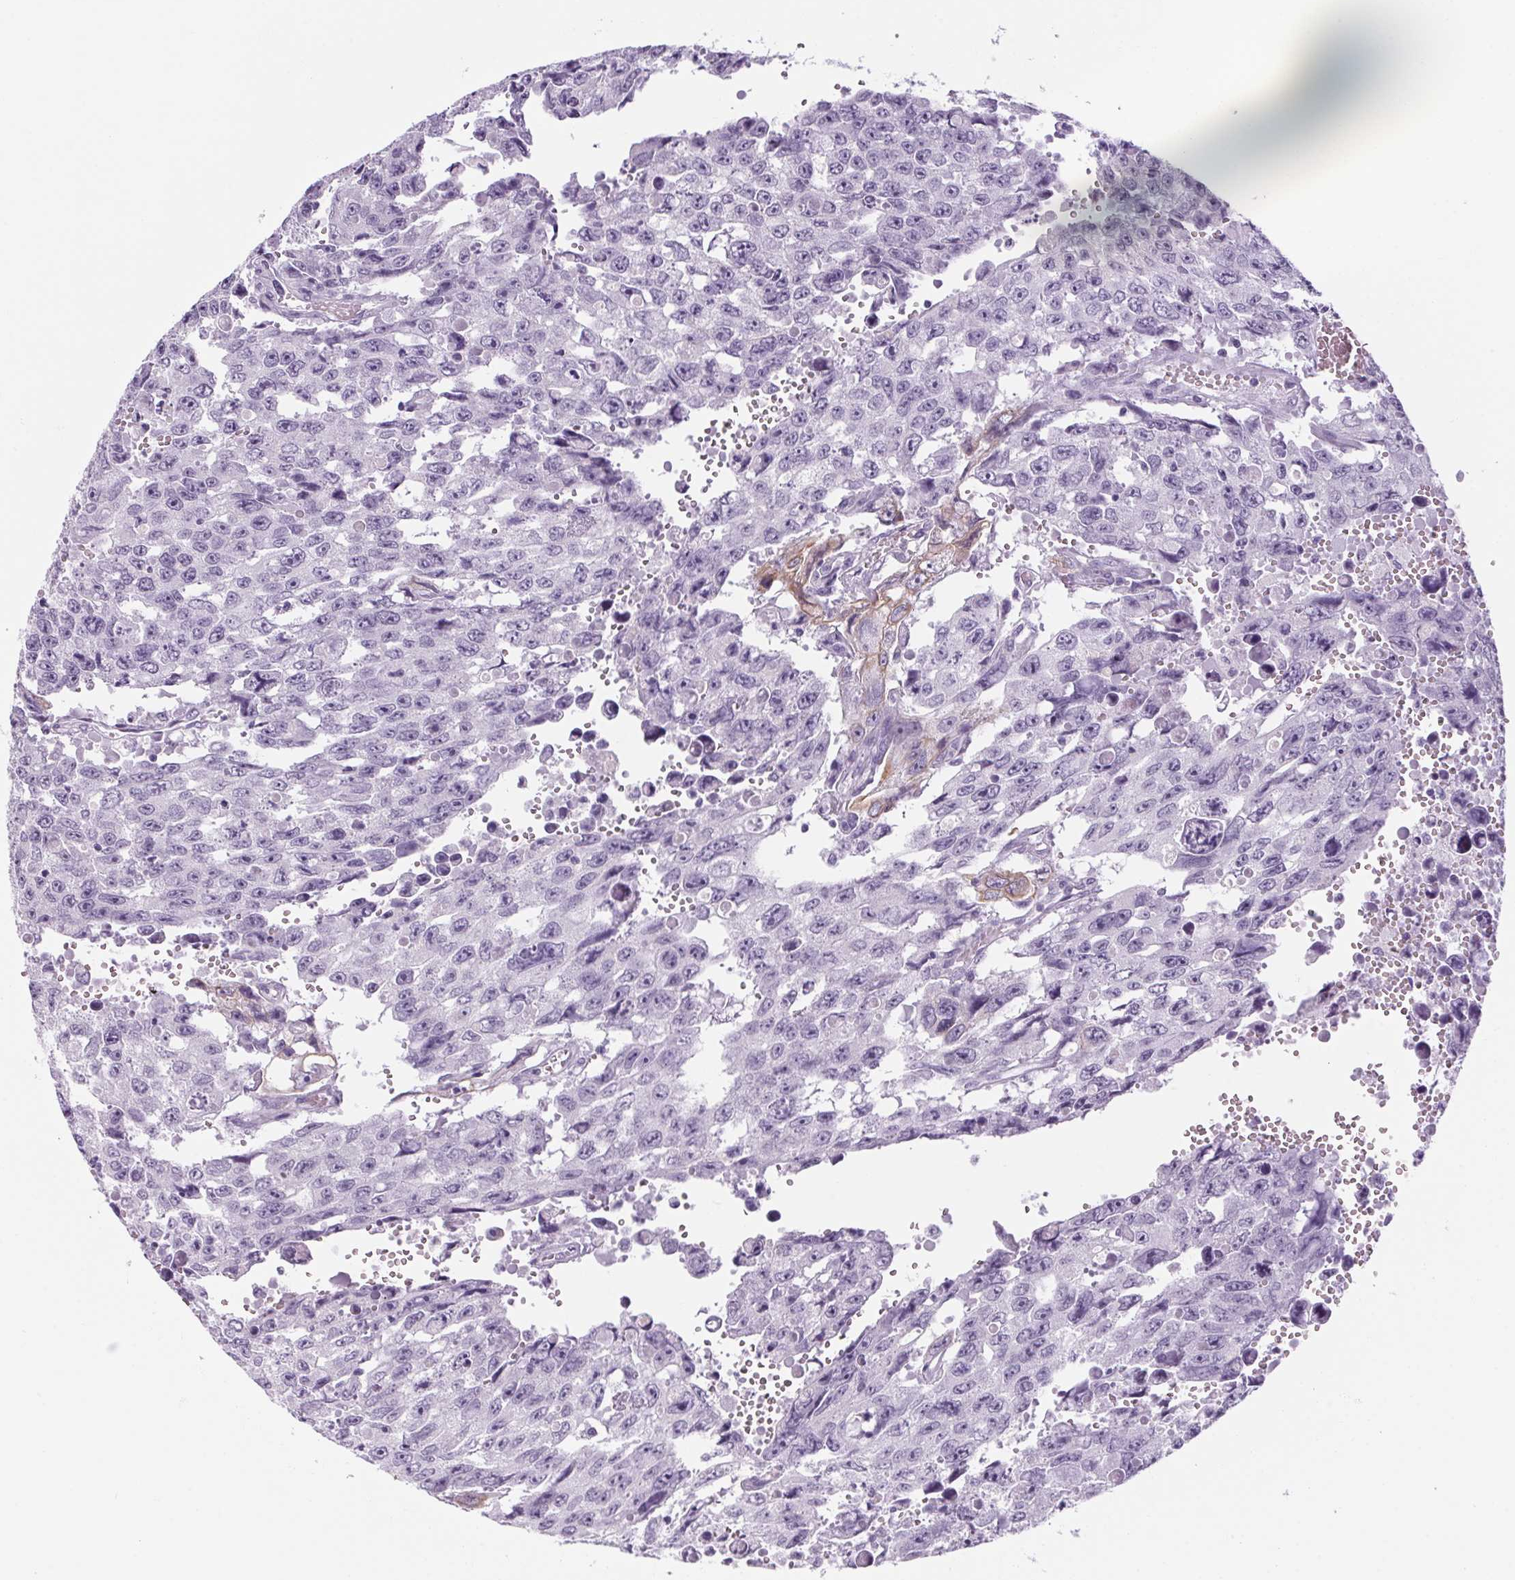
{"staining": {"intensity": "negative", "quantity": "none", "location": "none"}, "tissue": "testis cancer", "cell_type": "Tumor cells", "image_type": "cancer", "snomed": [{"axis": "morphology", "description": "Seminoma, NOS"}, {"axis": "topography", "description": "Testis"}], "caption": "A high-resolution micrograph shows immunohistochemistry (IHC) staining of testis cancer (seminoma), which reveals no significant expression in tumor cells.", "gene": "RPTN", "patient": {"sex": "male", "age": 26}}